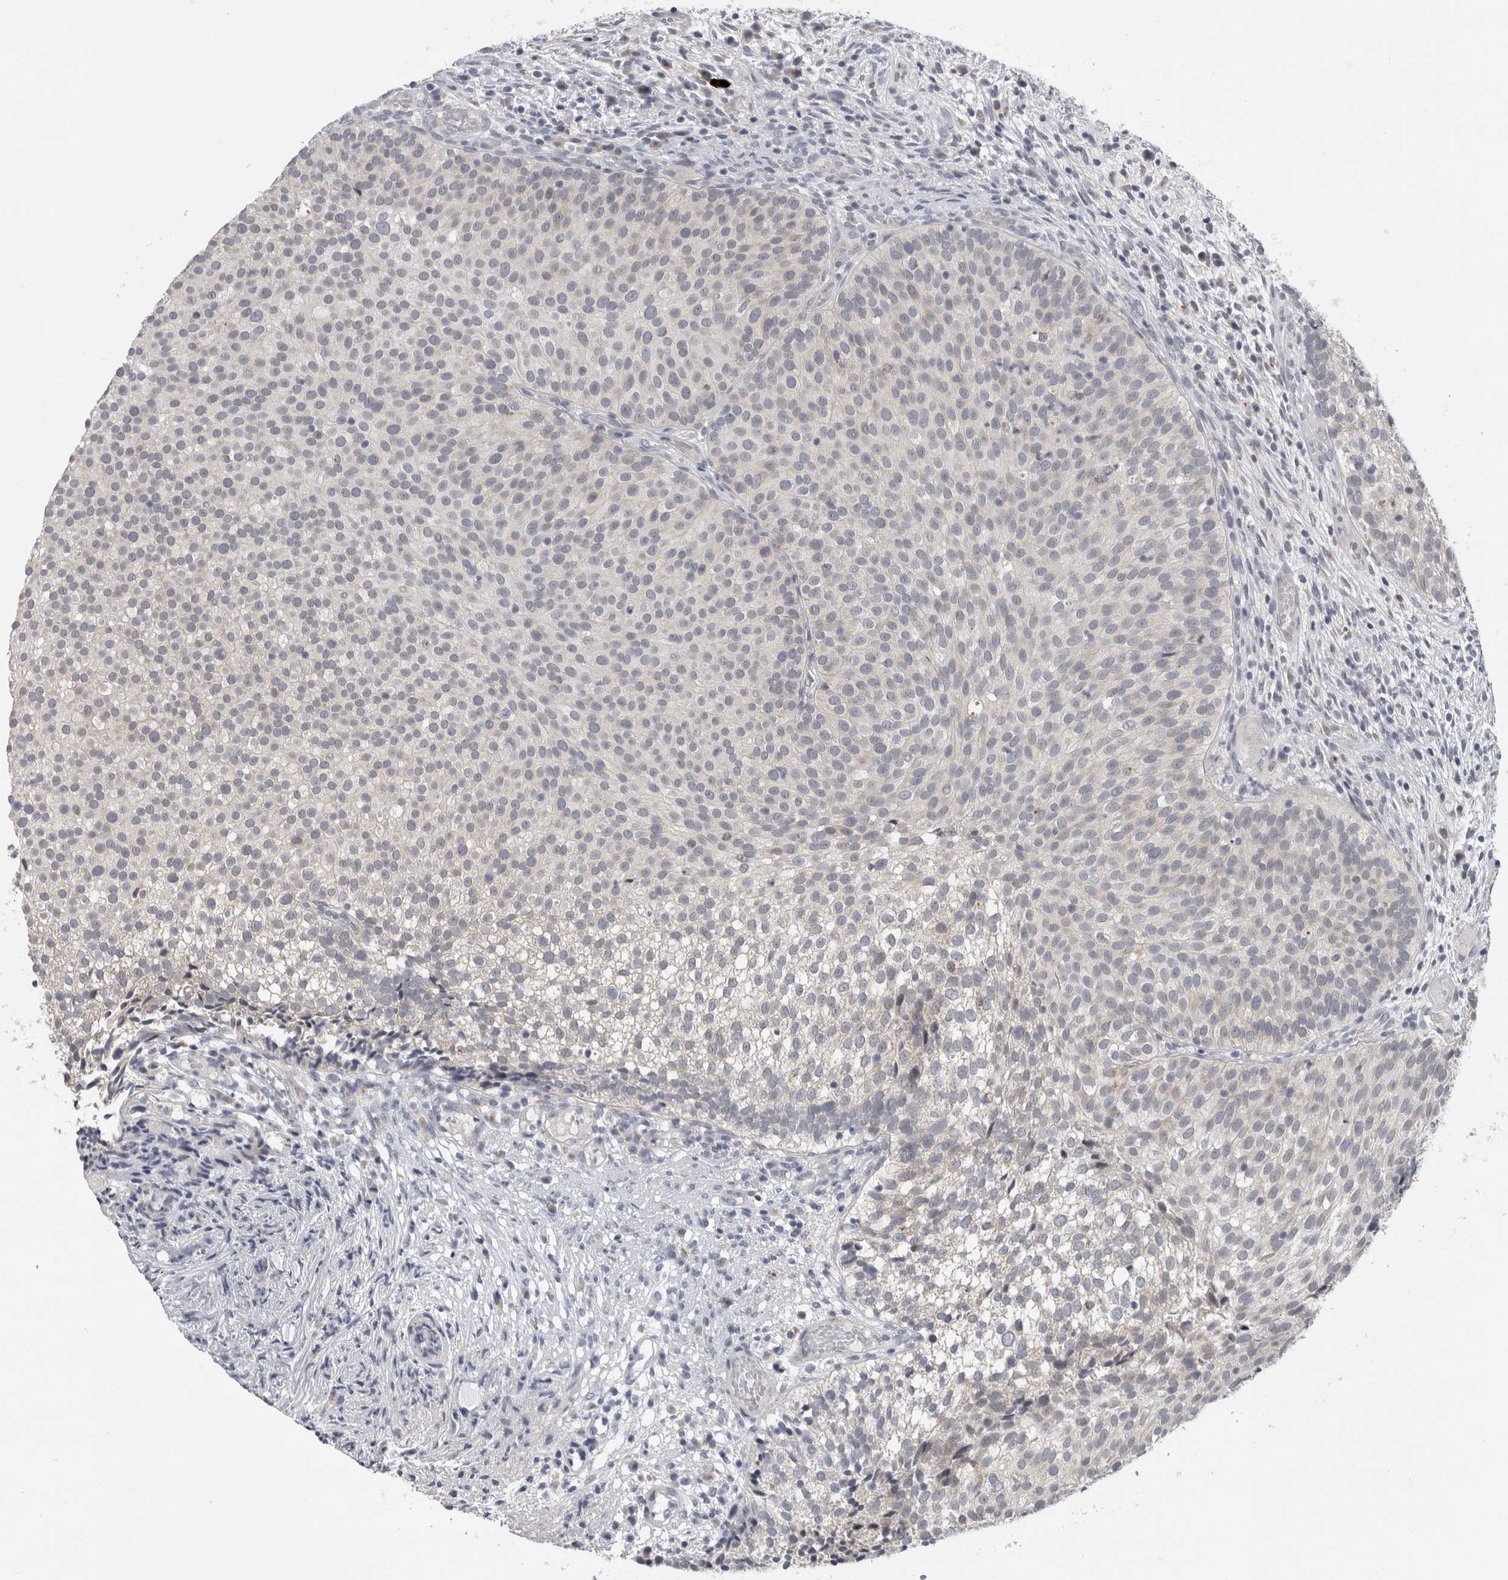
{"staining": {"intensity": "moderate", "quantity": "<25%", "location": "cytoplasmic/membranous"}, "tissue": "urothelial cancer", "cell_type": "Tumor cells", "image_type": "cancer", "snomed": [{"axis": "morphology", "description": "Urothelial carcinoma, Low grade"}, {"axis": "topography", "description": "Urinary bladder"}], "caption": "There is low levels of moderate cytoplasmic/membranous positivity in tumor cells of urothelial cancer, as demonstrated by immunohistochemical staining (brown color).", "gene": "MGAT1", "patient": {"sex": "male", "age": 86}}